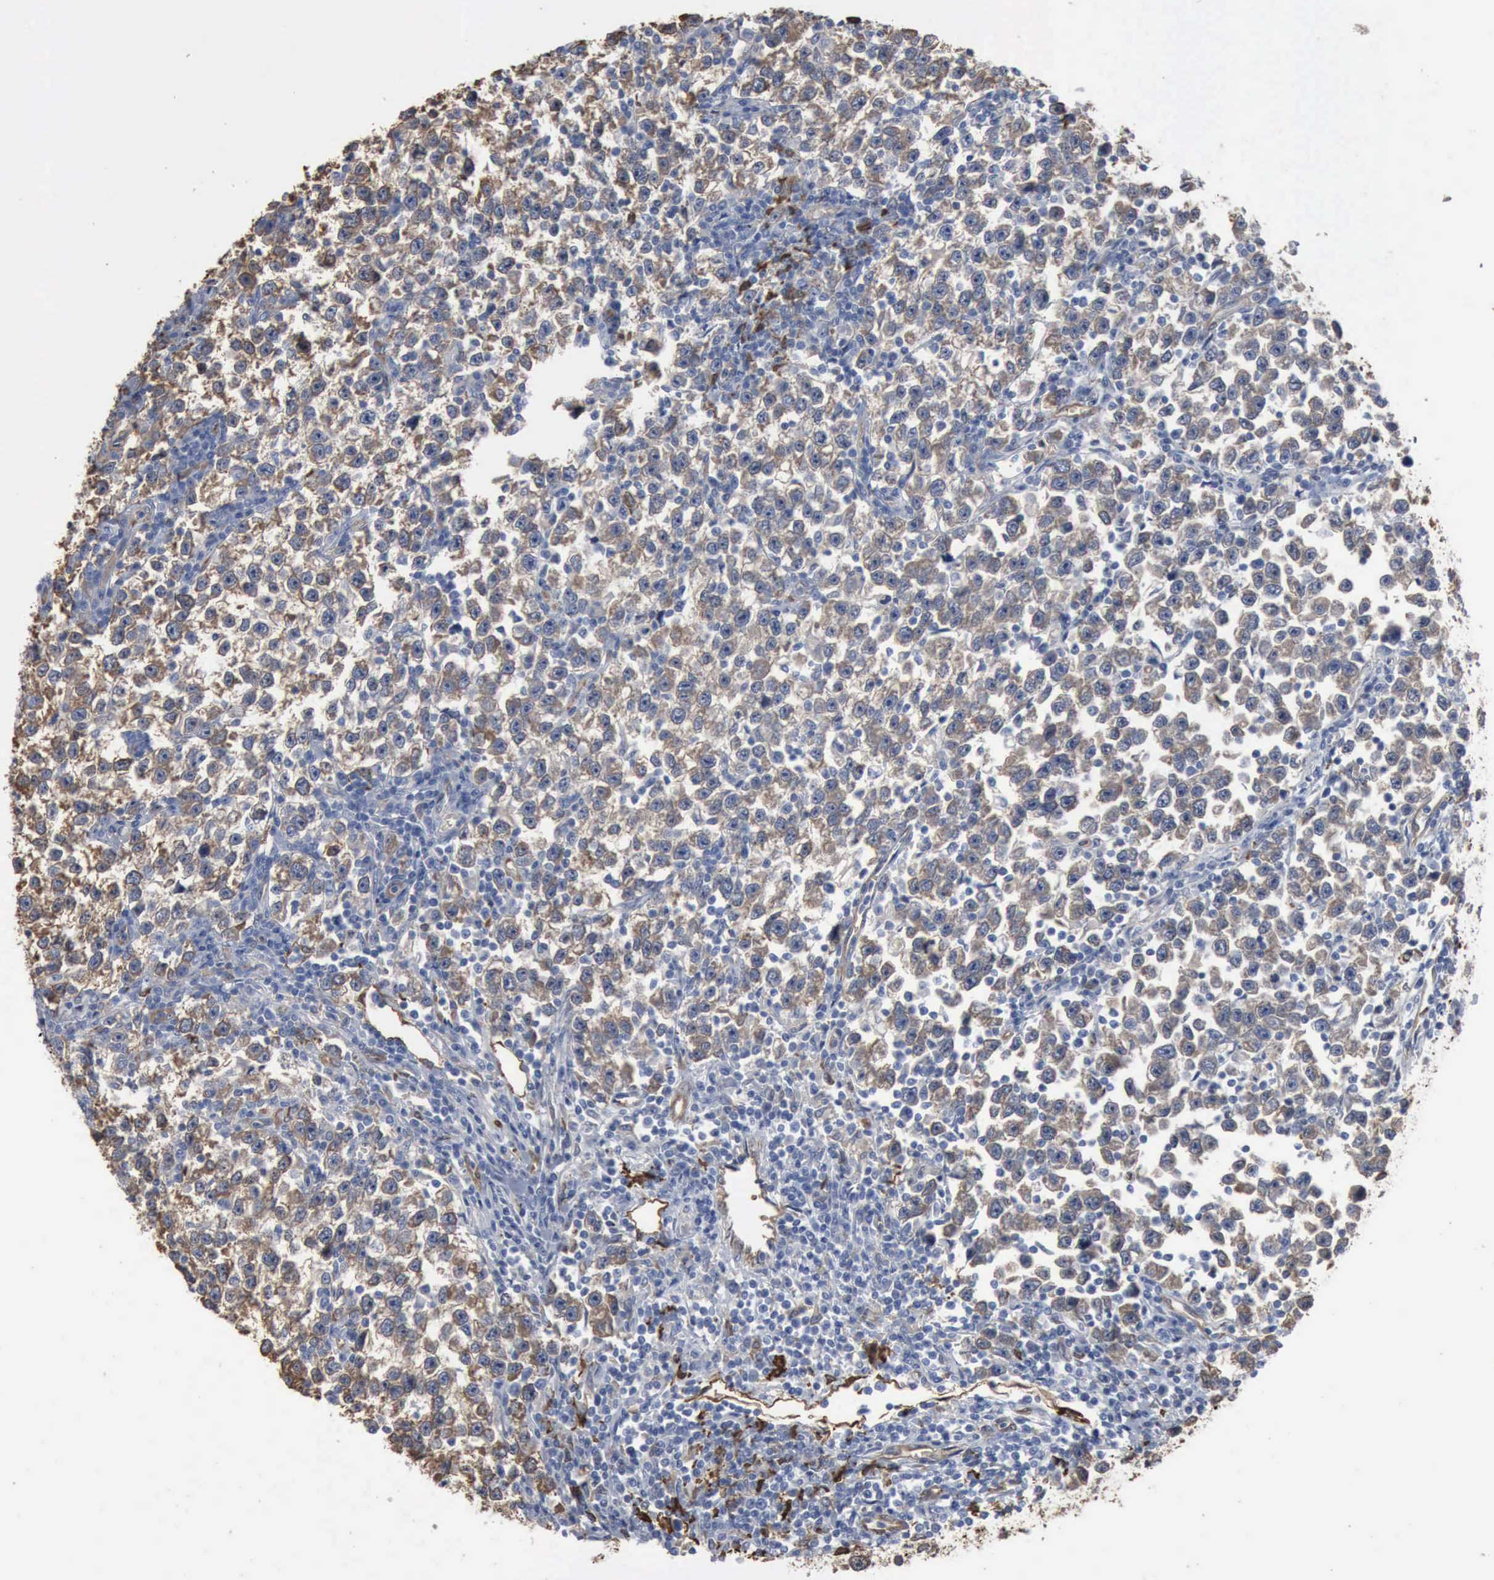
{"staining": {"intensity": "moderate", "quantity": "25%-75%", "location": "cytoplasmic/membranous"}, "tissue": "testis cancer", "cell_type": "Tumor cells", "image_type": "cancer", "snomed": [{"axis": "morphology", "description": "Seminoma, NOS"}, {"axis": "topography", "description": "Testis"}], "caption": "Immunohistochemical staining of testis cancer (seminoma) displays medium levels of moderate cytoplasmic/membranous protein staining in approximately 25%-75% of tumor cells. (DAB = brown stain, brightfield microscopy at high magnification).", "gene": "FSCN1", "patient": {"sex": "male", "age": 43}}